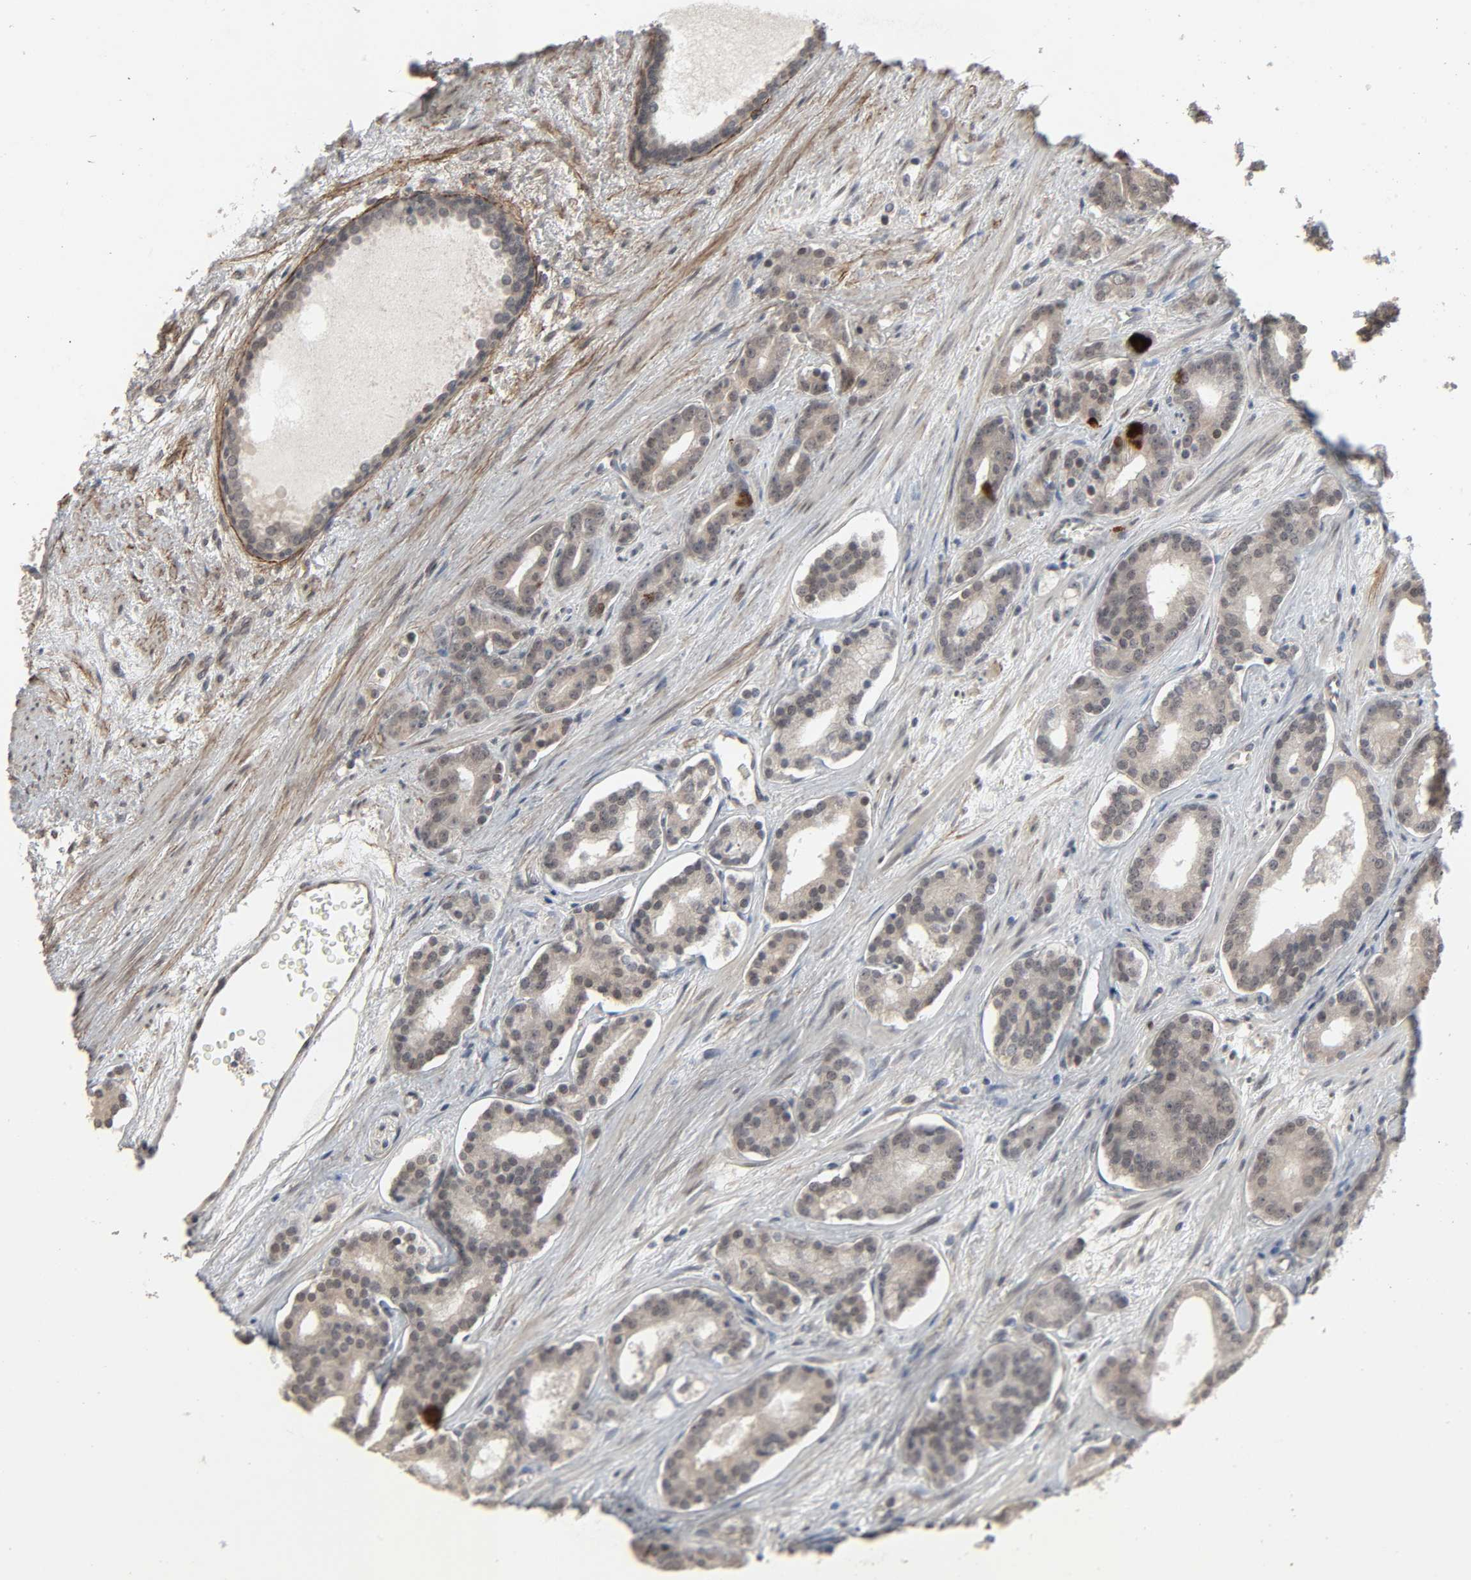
{"staining": {"intensity": "weak", "quantity": "<25%", "location": "cytoplasmic/membranous"}, "tissue": "prostate cancer", "cell_type": "Tumor cells", "image_type": "cancer", "snomed": [{"axis": "morphology", "description": "Adenocarcinoma, Low grade"}, {"axis": "topography", "description": "Prostate"}], "caption": "A photomicrograph of human adenocarcinoma (low-grade) (prostate) is negative for staining in tumor cells.", "gene": "ZNF222", "patient": {"sex": "male", "age": 63}}